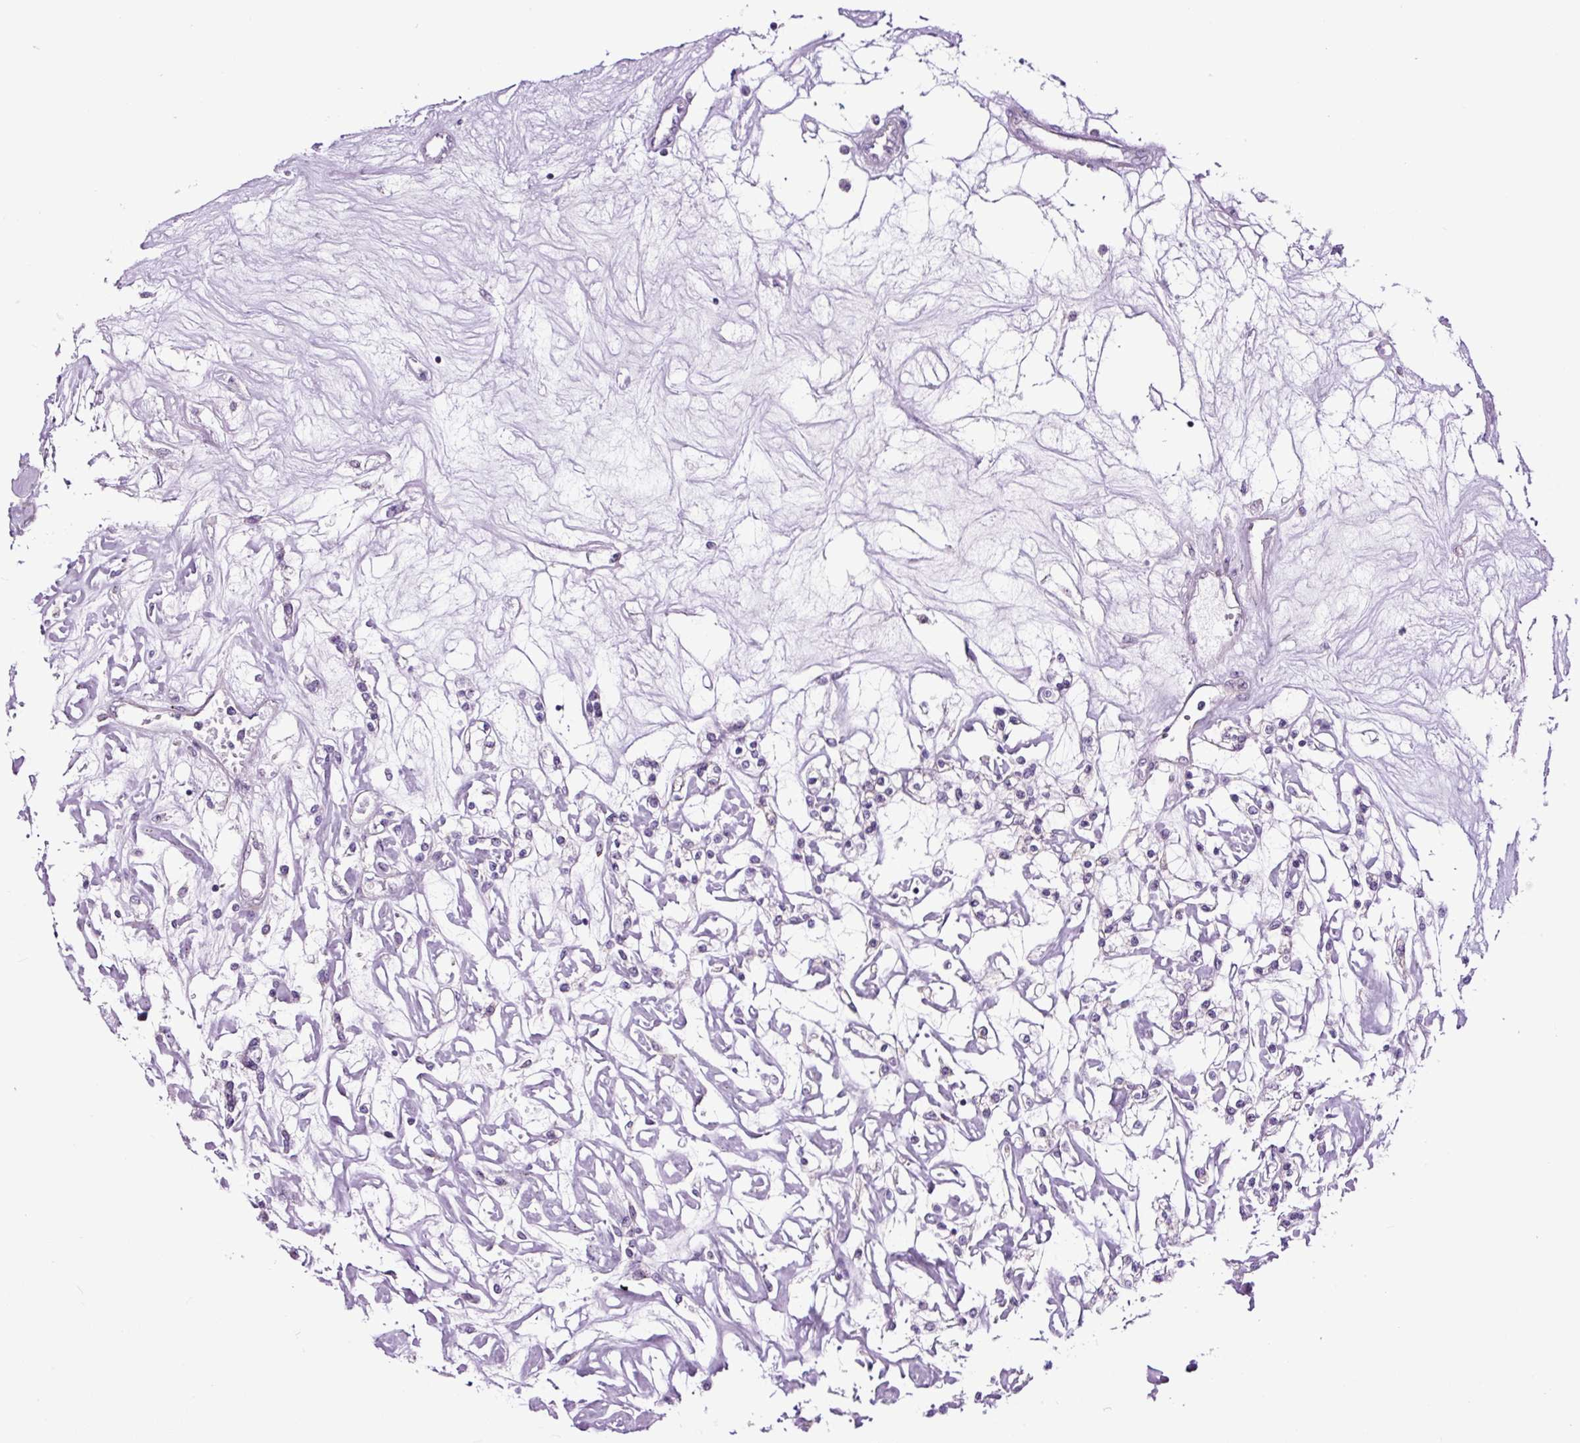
{"staining": {"intensity": "negative", "quantity": "none", "location": "none"}, "tissue": "renal cancer", "cell_type": "Tumor cells", "image_type": "cancer", "snomed": [{"axis": "morphology", "description": "Adenocarcinoma, NOS"}, {"axis": "topography", "description": "Kidney"}], "caption": "This is an IHC micrograph of renal adenocarcinoma. There is no expression in tumor cells.", "gene": "NOM1", "patient": {"sex": "female", "age": 59}}